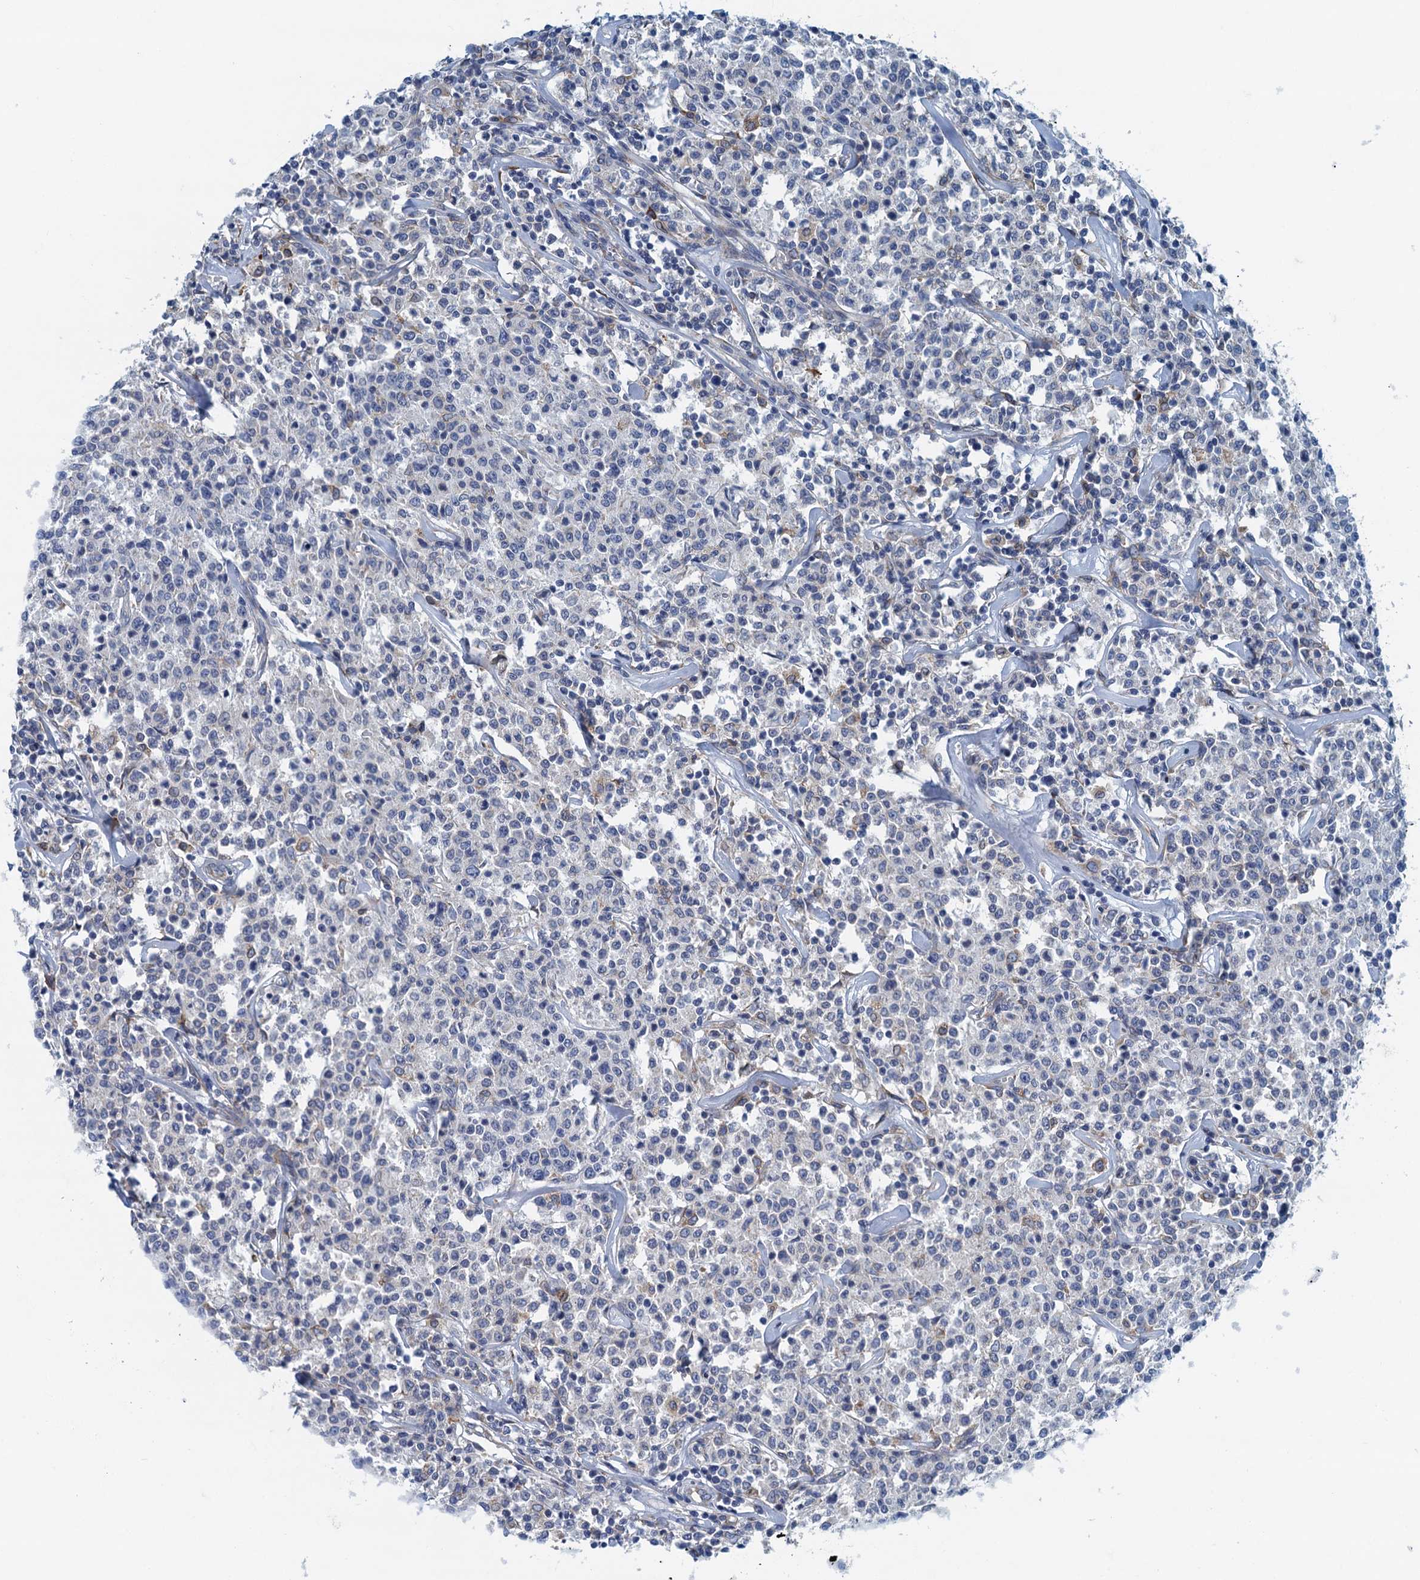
{"staining": {"intensity": "negative", "quantity": "none", "location": "none"}, "tissue": "lymphoma", "cell_type": "Tumor cells", "image_type": "cancer", "snomed": [{"axis": "morphology", "description": "Malignant lymphoma, non-Hodgkin's type, Low grade"}, {"axis": "topography", "description": "Small intestine"}], "caption": "Tumor cells show no significant positivity in lymphoma. Brightfield microscopy of immunohistochemistry stained with DAB (brown) and hematoxylin (blue), captured at high magnification.", "gene": "MYDGF", "patient": {"sex": "female", "age": 59}}